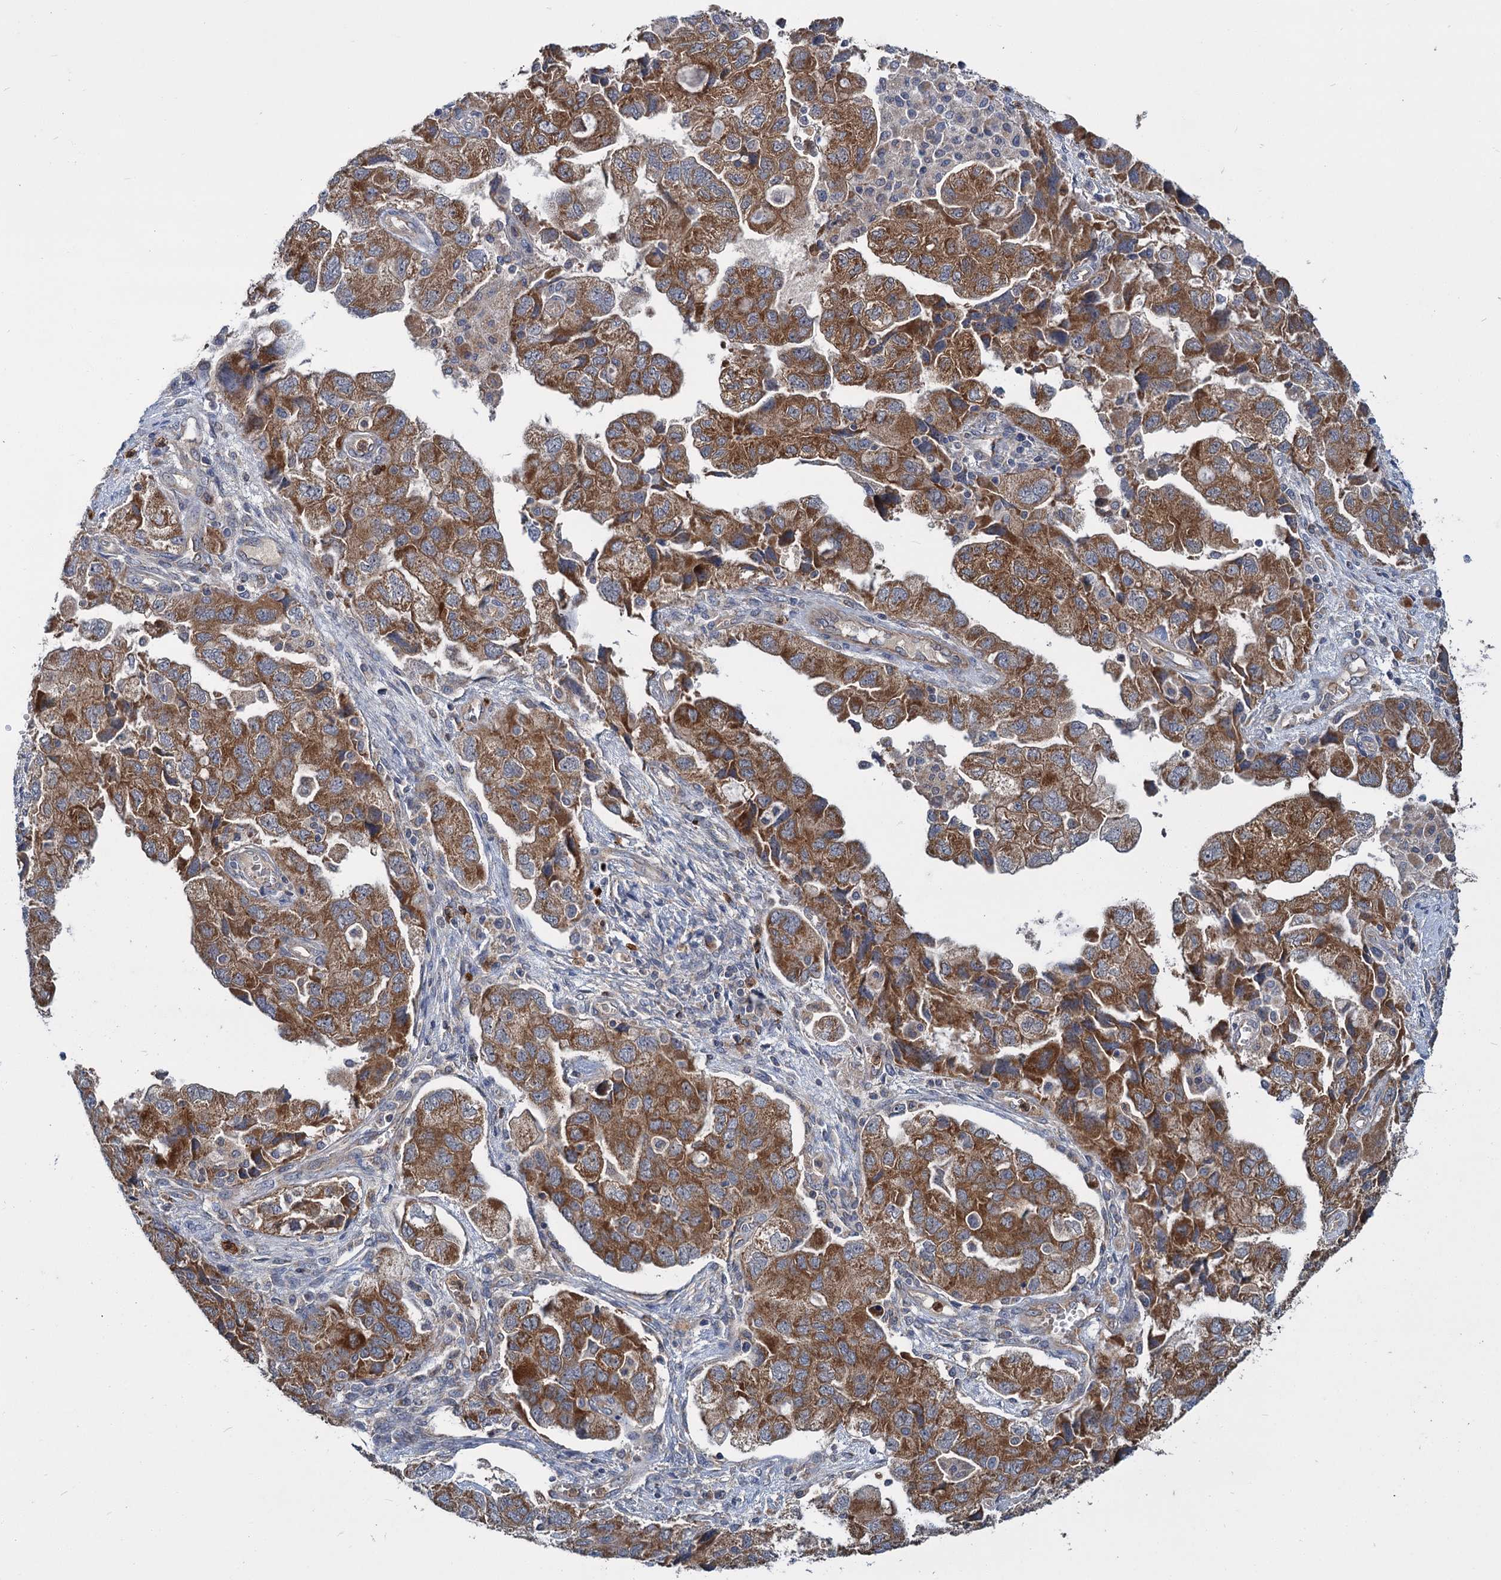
{"staining": {"intensity": "moderate", "quantity": ">75%", "location": "cytoplasmic/membranous"}, "tissue": "ovarian cancer", "cell_type": "Tumor cells", "image_type": "cancer", "snomed": [{"axis": "morphology", "description": "Carcinoma, NOS"}, {"axis": "morphology", "description": "Cystadenocarcinoma, serous, NOS"}, {"axis": "topography", "description": "Ovary"}], "caption": "Moderate cytoplasmic/membranous expression for a protein is appreciated in approximately >75% of tumor cells of ovarian carcinoma using immunohistochemistry (IHC).", "gene": "DYNC2H1", "patient": {"sex": "female", "age": 69}}